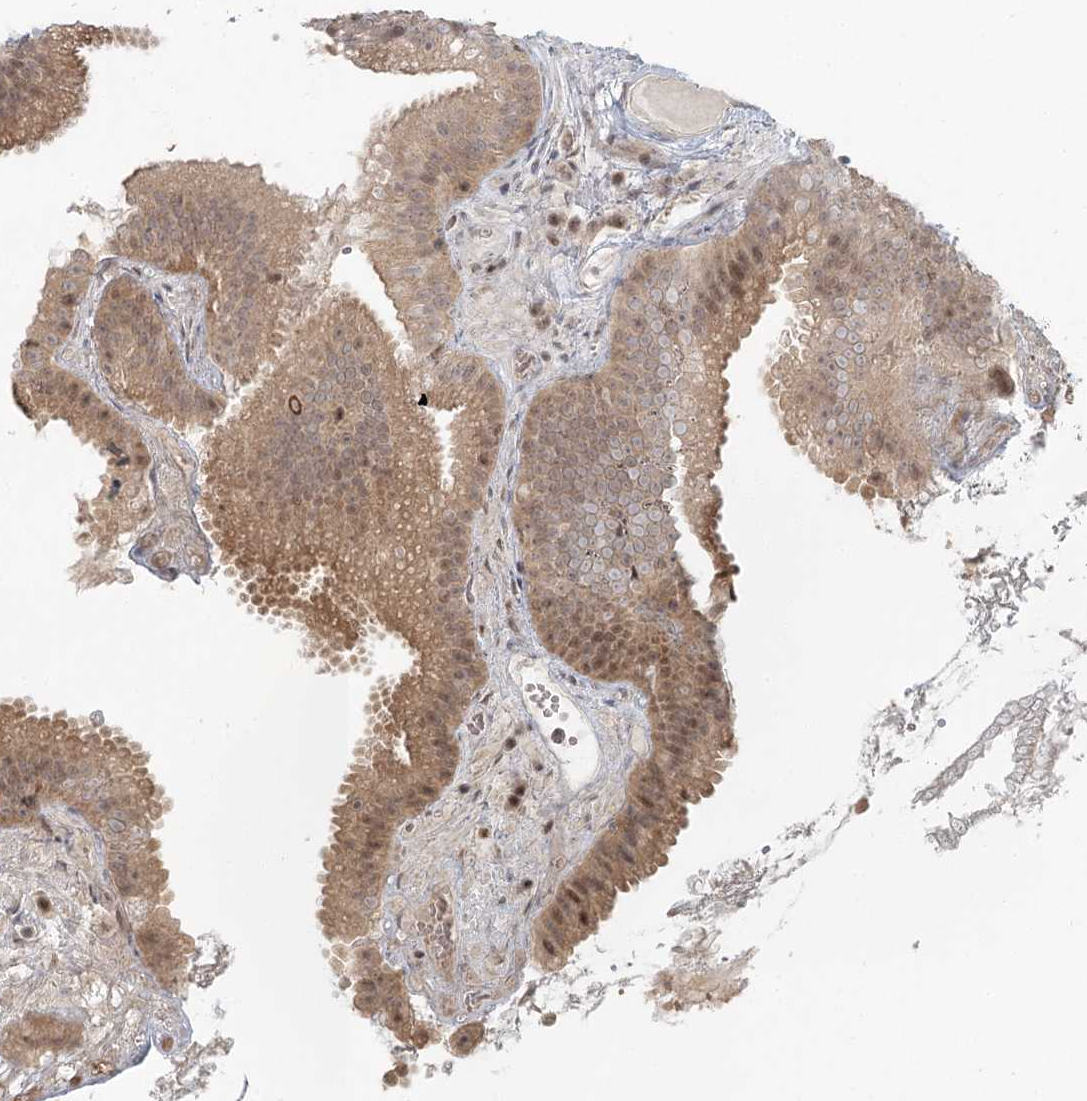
{"staining": {"intensity": "moderate", "quantity": ">75%", "location": "cytoplasmic/membranous,nuclear"}, "tissue": "gallbladder", "cell_type": "Glandular cells", "image_type": "normal", "snomed": [{"axis": "morphology", "description": "Normal tissue, NOS"}, {"axis": "topography", "description": "Gallbladder"}], "caption": "This micrograph displays unremarkable gallbladder stained with IHC to label a protein in brown. The cytoplasmic/membranous,nuclear of glandular cells show moderate positivity for the protein. Nuclei are counter-stained blue.", "gene": "R3HCC1L", "patient": {"sex": "female", "age": 30}}